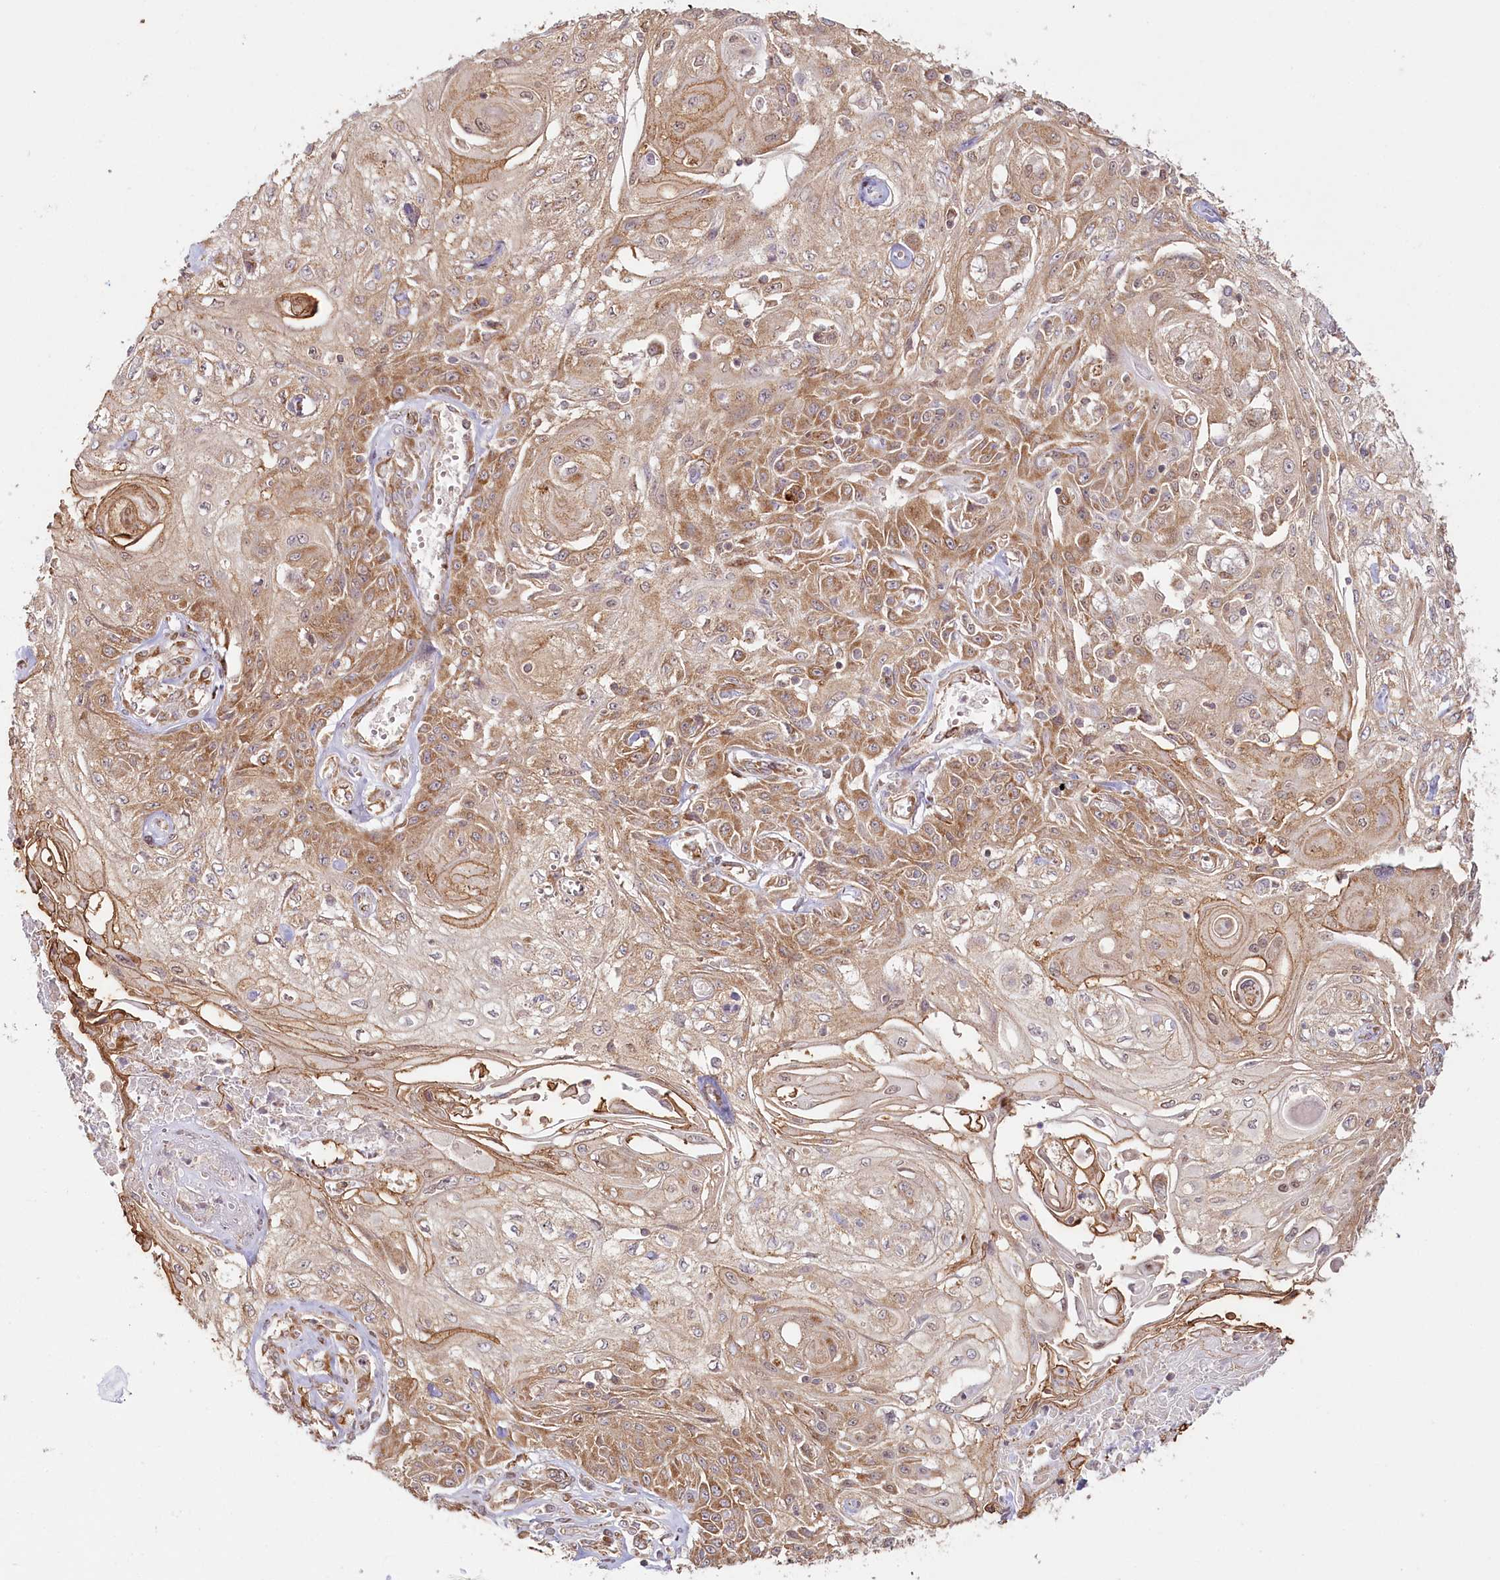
{"staining": {"intensity": "moderate", "quantity": ">75%", "location": "cytoplasmic/membranous"}, "tissue": "skin cancer", "cell_type": "Tumor cells", "image_type": "cancer", "snomed": [{"axis": "morphology", "description": "Squamous cell carcinoma, NOS"}, {"axis": "morphology", "description": "Squamous cell carcinoma, metastatic, NOS"}, {"axis": "topography", "description": "Skin"}, {"axis": "topography", "description": "Lymph node"}], "caption": "Skin cancer (squamous cell carcinoma) stained with a protein marker reveals moderate staining in tumor cells.", "gene": "OTUD4", "patient": {"sex": "male", "age": 75}}